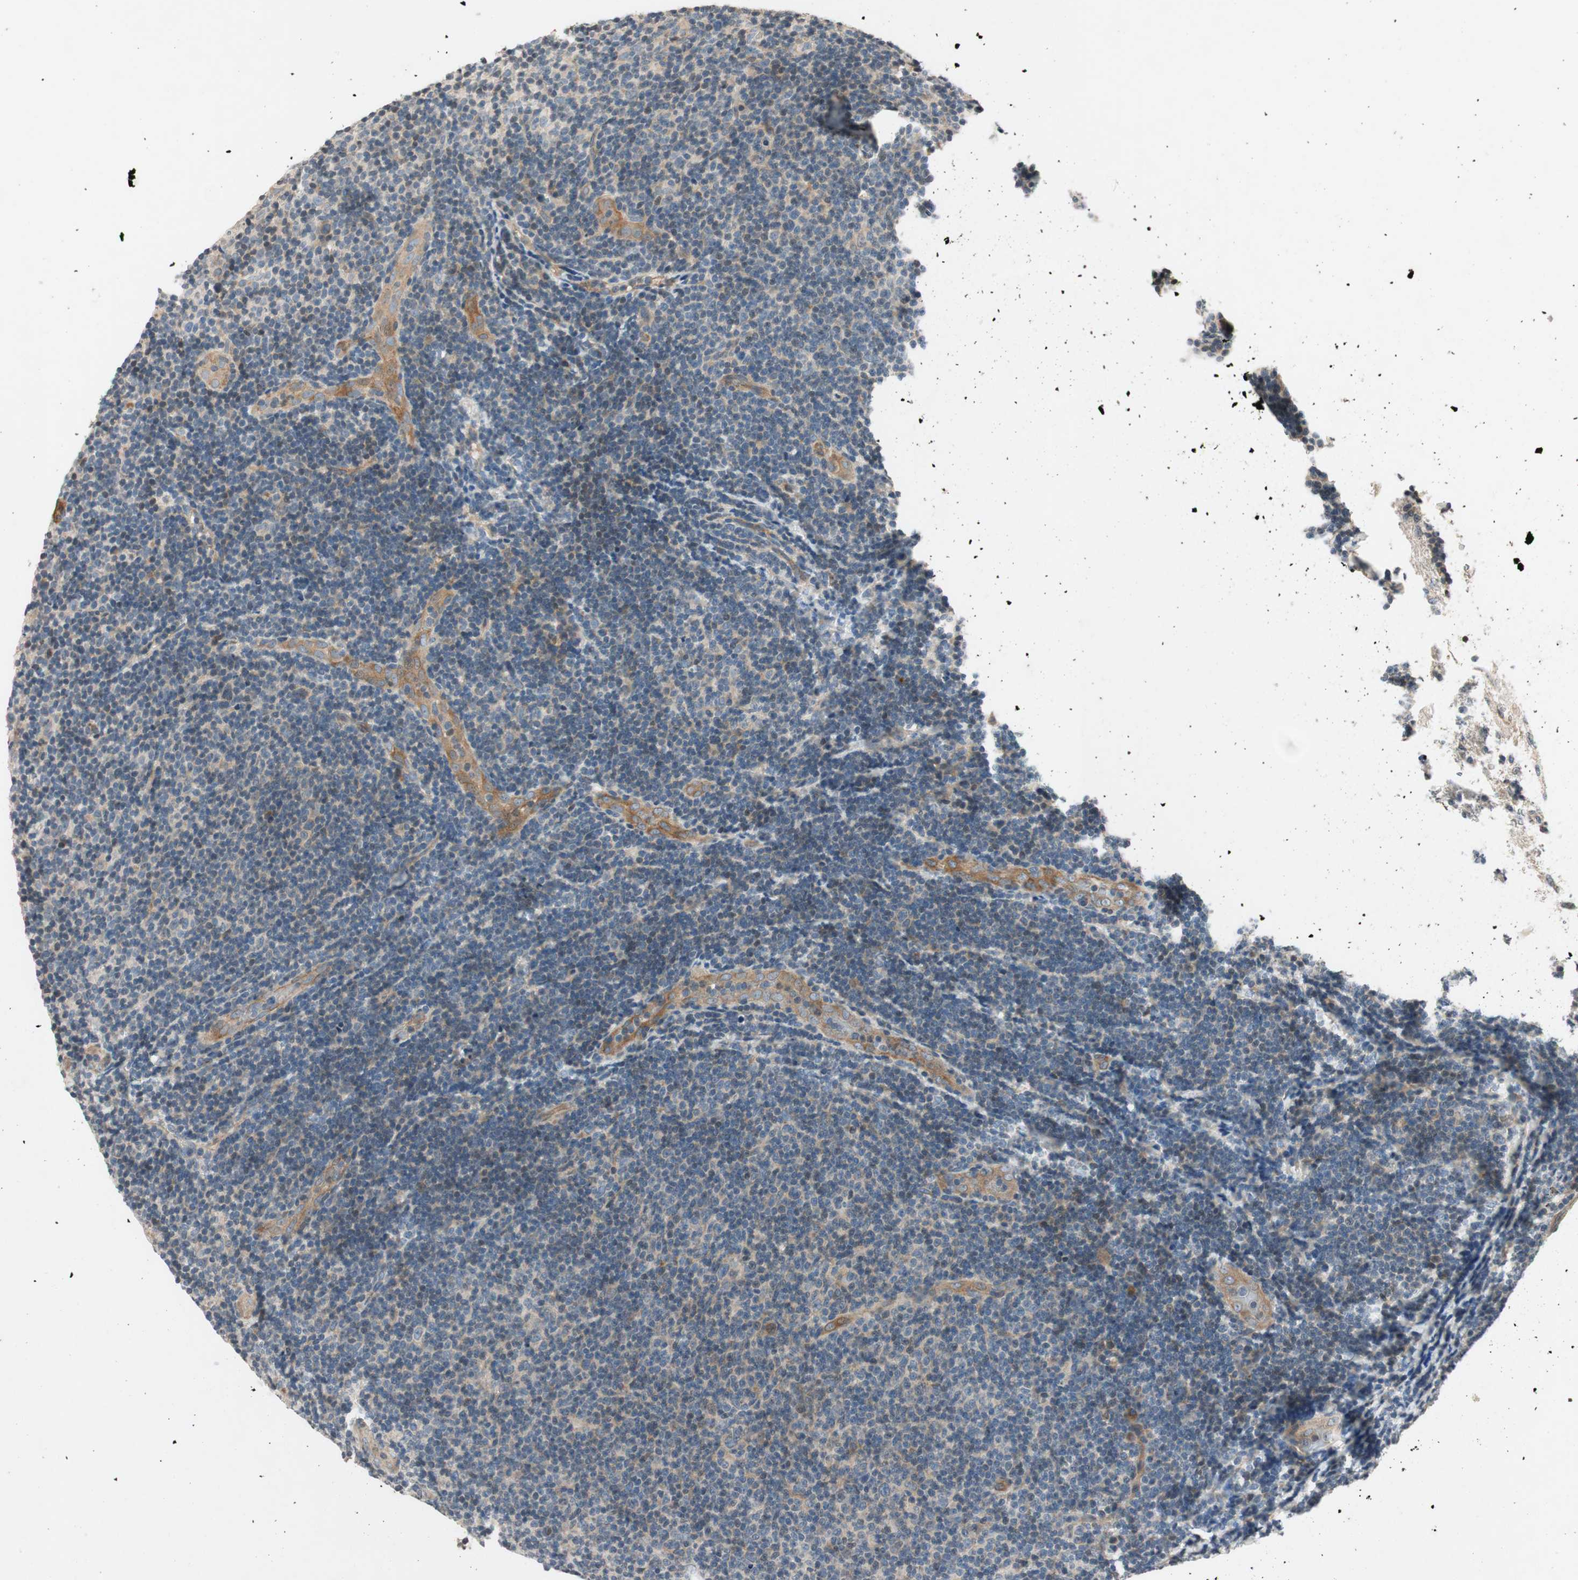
{"staining": {"intensity": "weak", "quantity": "<25%", "location": "cytoplasmic/membranous"}, "tissue": "lymphoma", "cell_type": "Tumor cells", "image_type": "cancer", "snomed": [{"axis": "morphology", "description": "Malignant lymphoma, non-Hodgkin's type, Low grade"}, {"axis": "topography", "description": "Lymph node"}], "caption": "High power microscopy micrograph of an immunohistochemistry (IHC) histopathology image of lymphoma, revealing no significant positivity in tumor cells. (Immunohistochemistry (ihc), brightfield microscopy, high magnification).", "gene": "GCLM", "patient": {"sex": "male", "age": 83}}